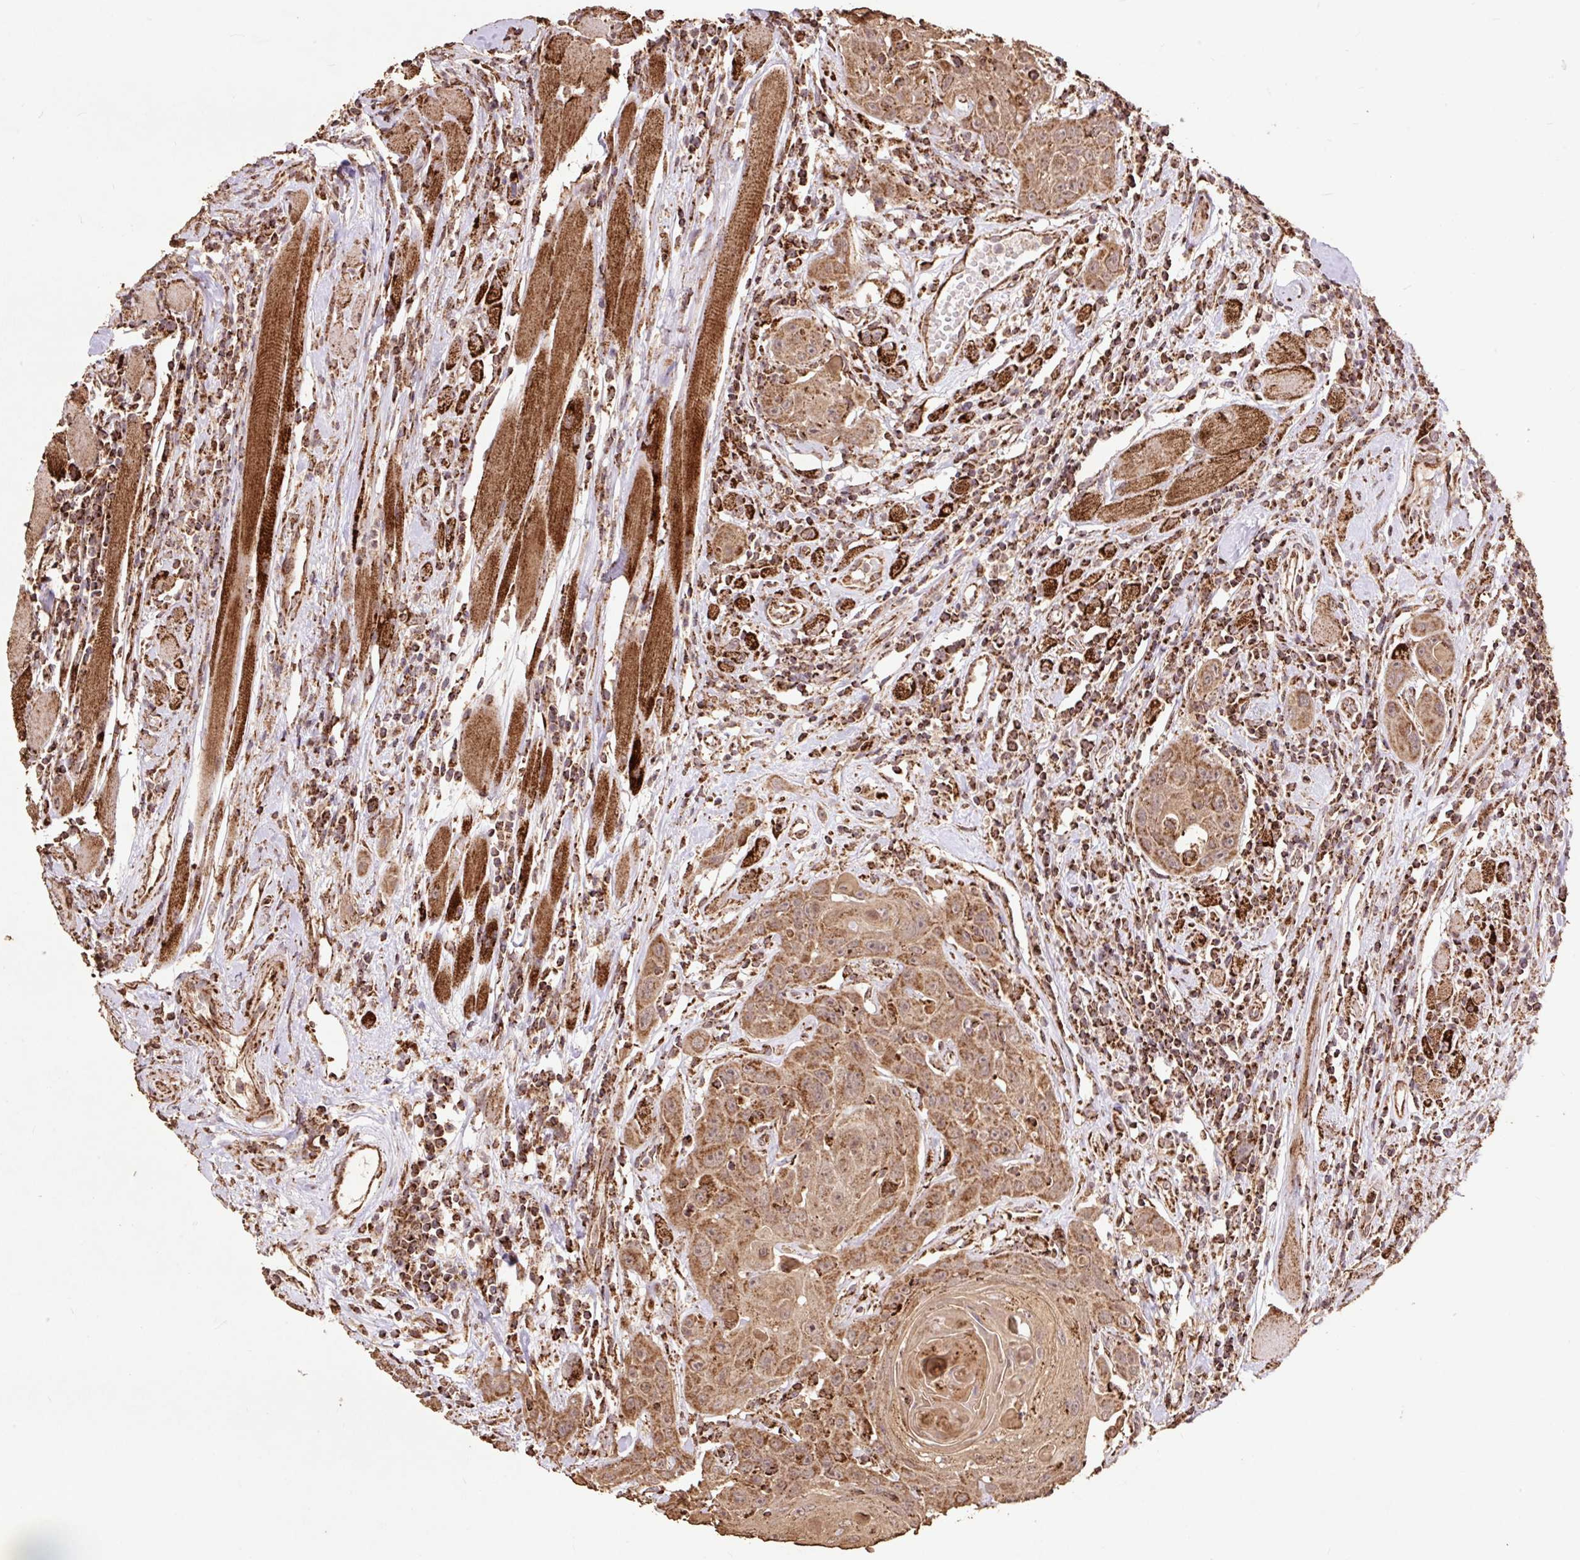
{"staining": {"intensity": "moderate", "quantity": ">75%", "location": "cytoplasmic/membranous"}, "tissue": "head and neck cancer", "cell_type": "Tumor cells", "image_type": "cancer", "snomed": [{"axis": "morphology", "description": "Squamous cell carcinoma, NOS"}, {"axis": "topography", "description": "Head-Neck"}], "caption": "The immunohistochemical stain shows moderate cytoplasmic/membranous staining in tumor cells of head and neck cancer tissue. (DAB = brown stain, brightfield microscopy at high magnification).", "gene": "ATP5F1A", "patient": {"sex": "female", "age": 59}}